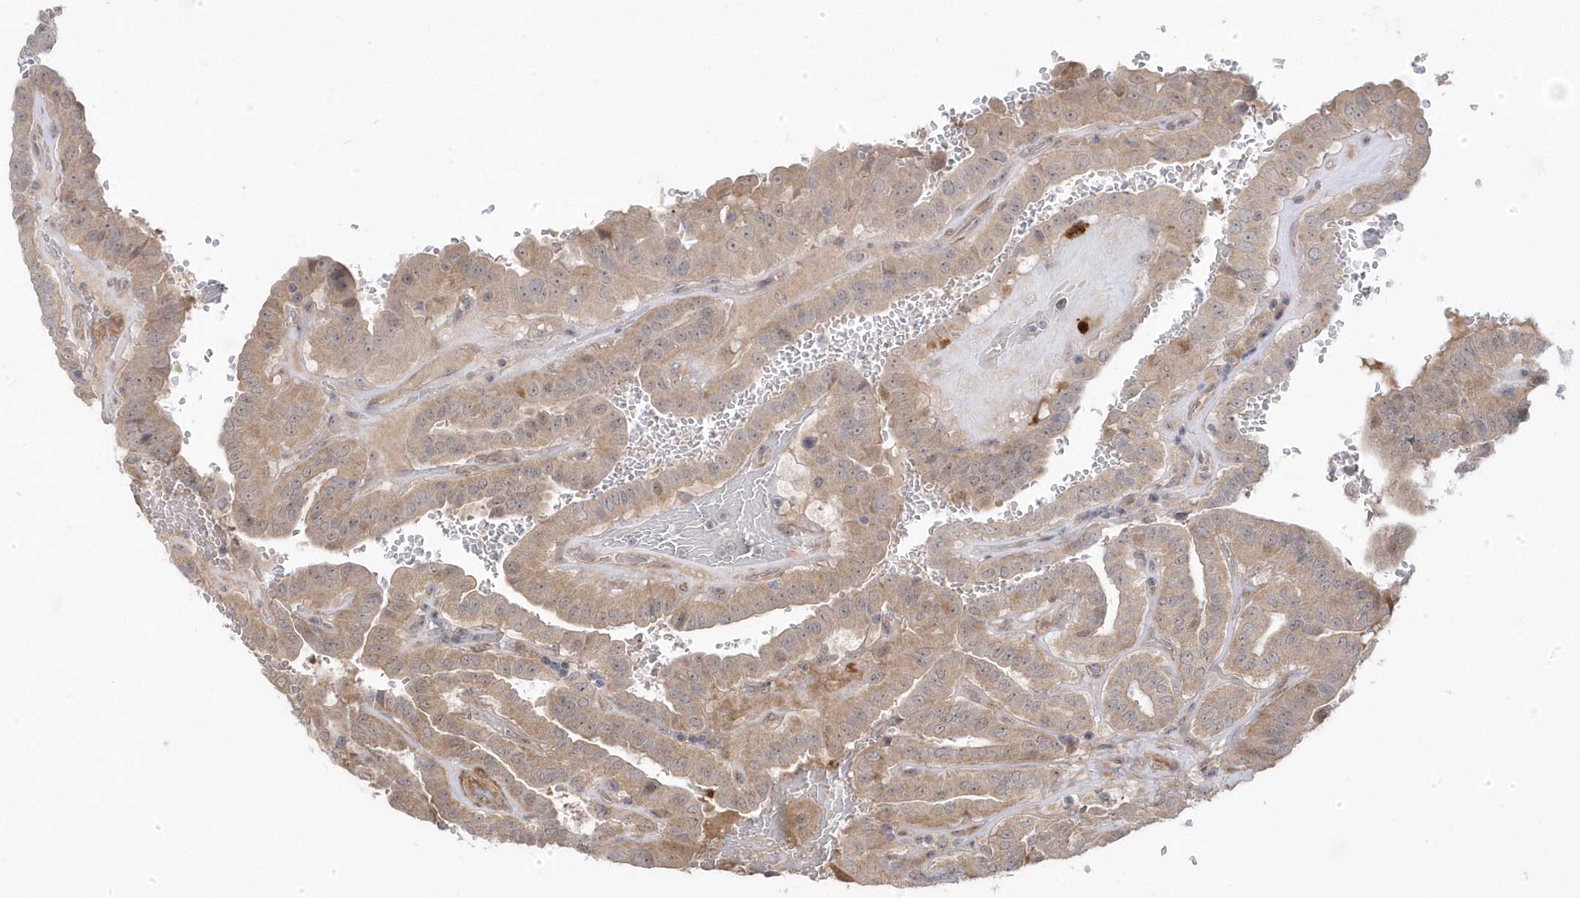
{"staining": {"intensity": "moderate", "quantity": ">75%", "location": "cytoplasmic/membranous"}, "tissue": "thyroid cancer", "cell_type": "Tumor cells", "image_type": "cancer", "snomed": [{"axis": "morphology", "description": "Papillary adenocarcinoma, NOS"}, {"axis": "topography", "description": "Thyroid gland"}], "caption": "Immunohistochemical staining of thyroid papillary adenocarcinoma reveals medium levels of moderate cytoplasmic/membranous protein positivity in approximately >75% of tumor cells.", "gene": "GTPBP6", "patient": {"sex": "male", "age": 77}}